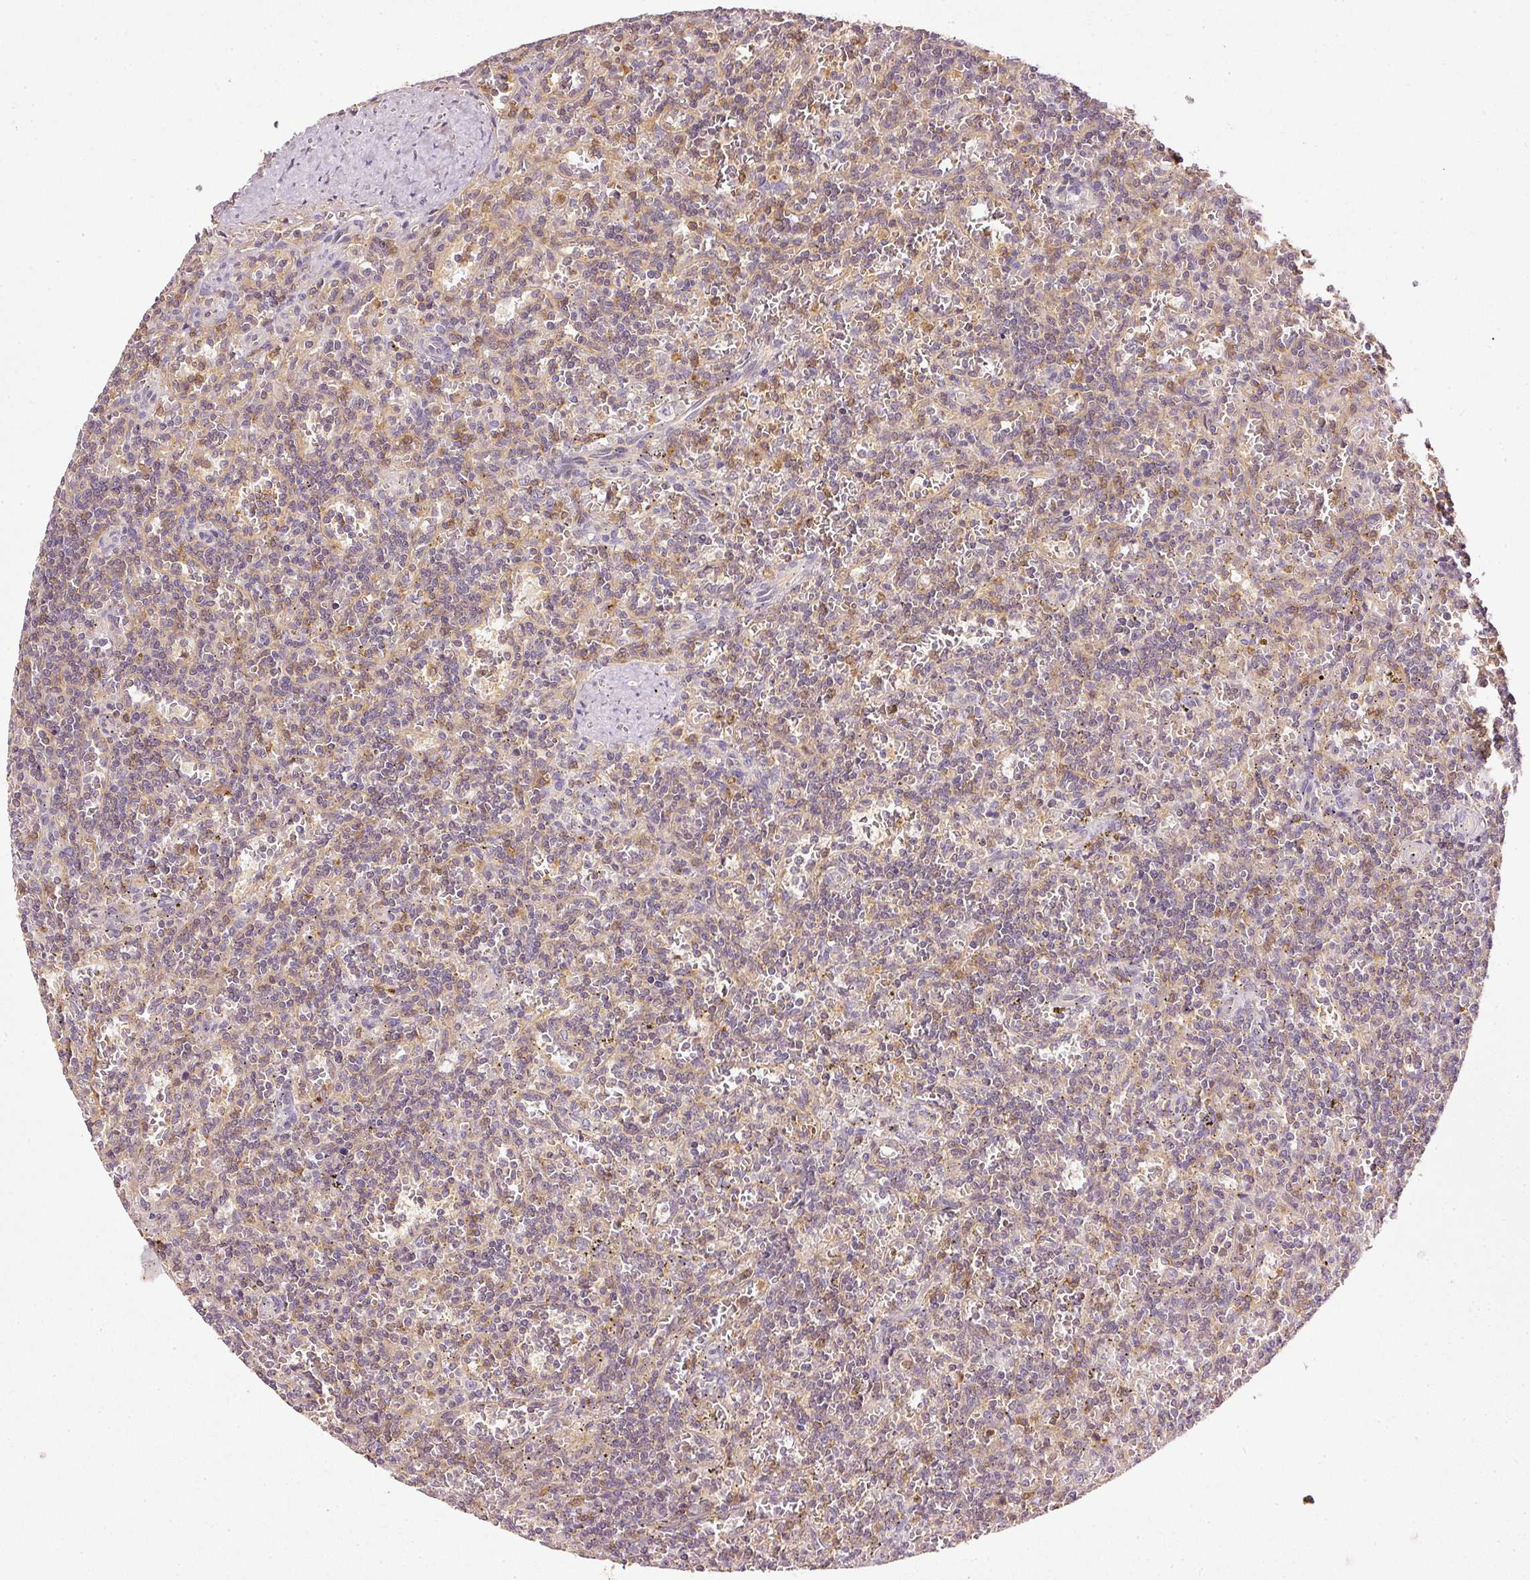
{"staining": {"intensity": "moderate", "quantity": "<25%", "location": "cytoplasmic/membranous"}, "tissue": "lymphoma", "cell_type": "Tumor cells", "image_type": "cancer", "snomed": [{"axis": "morphology", "description": "Malignant lymphoma, non-Hodgkin's type, Low grade"}, {"axis": "topography", "description": "Spleen"}], "caption": "IHC (DAB) staining of low-grade malignant lymphoma, non-Hodgkin's type shows moderate cytoplasmic/membranous protein expression in about <25% of tumor cells.", "gene": "EVL", "patient": {"sex": "male", "age": 73}}